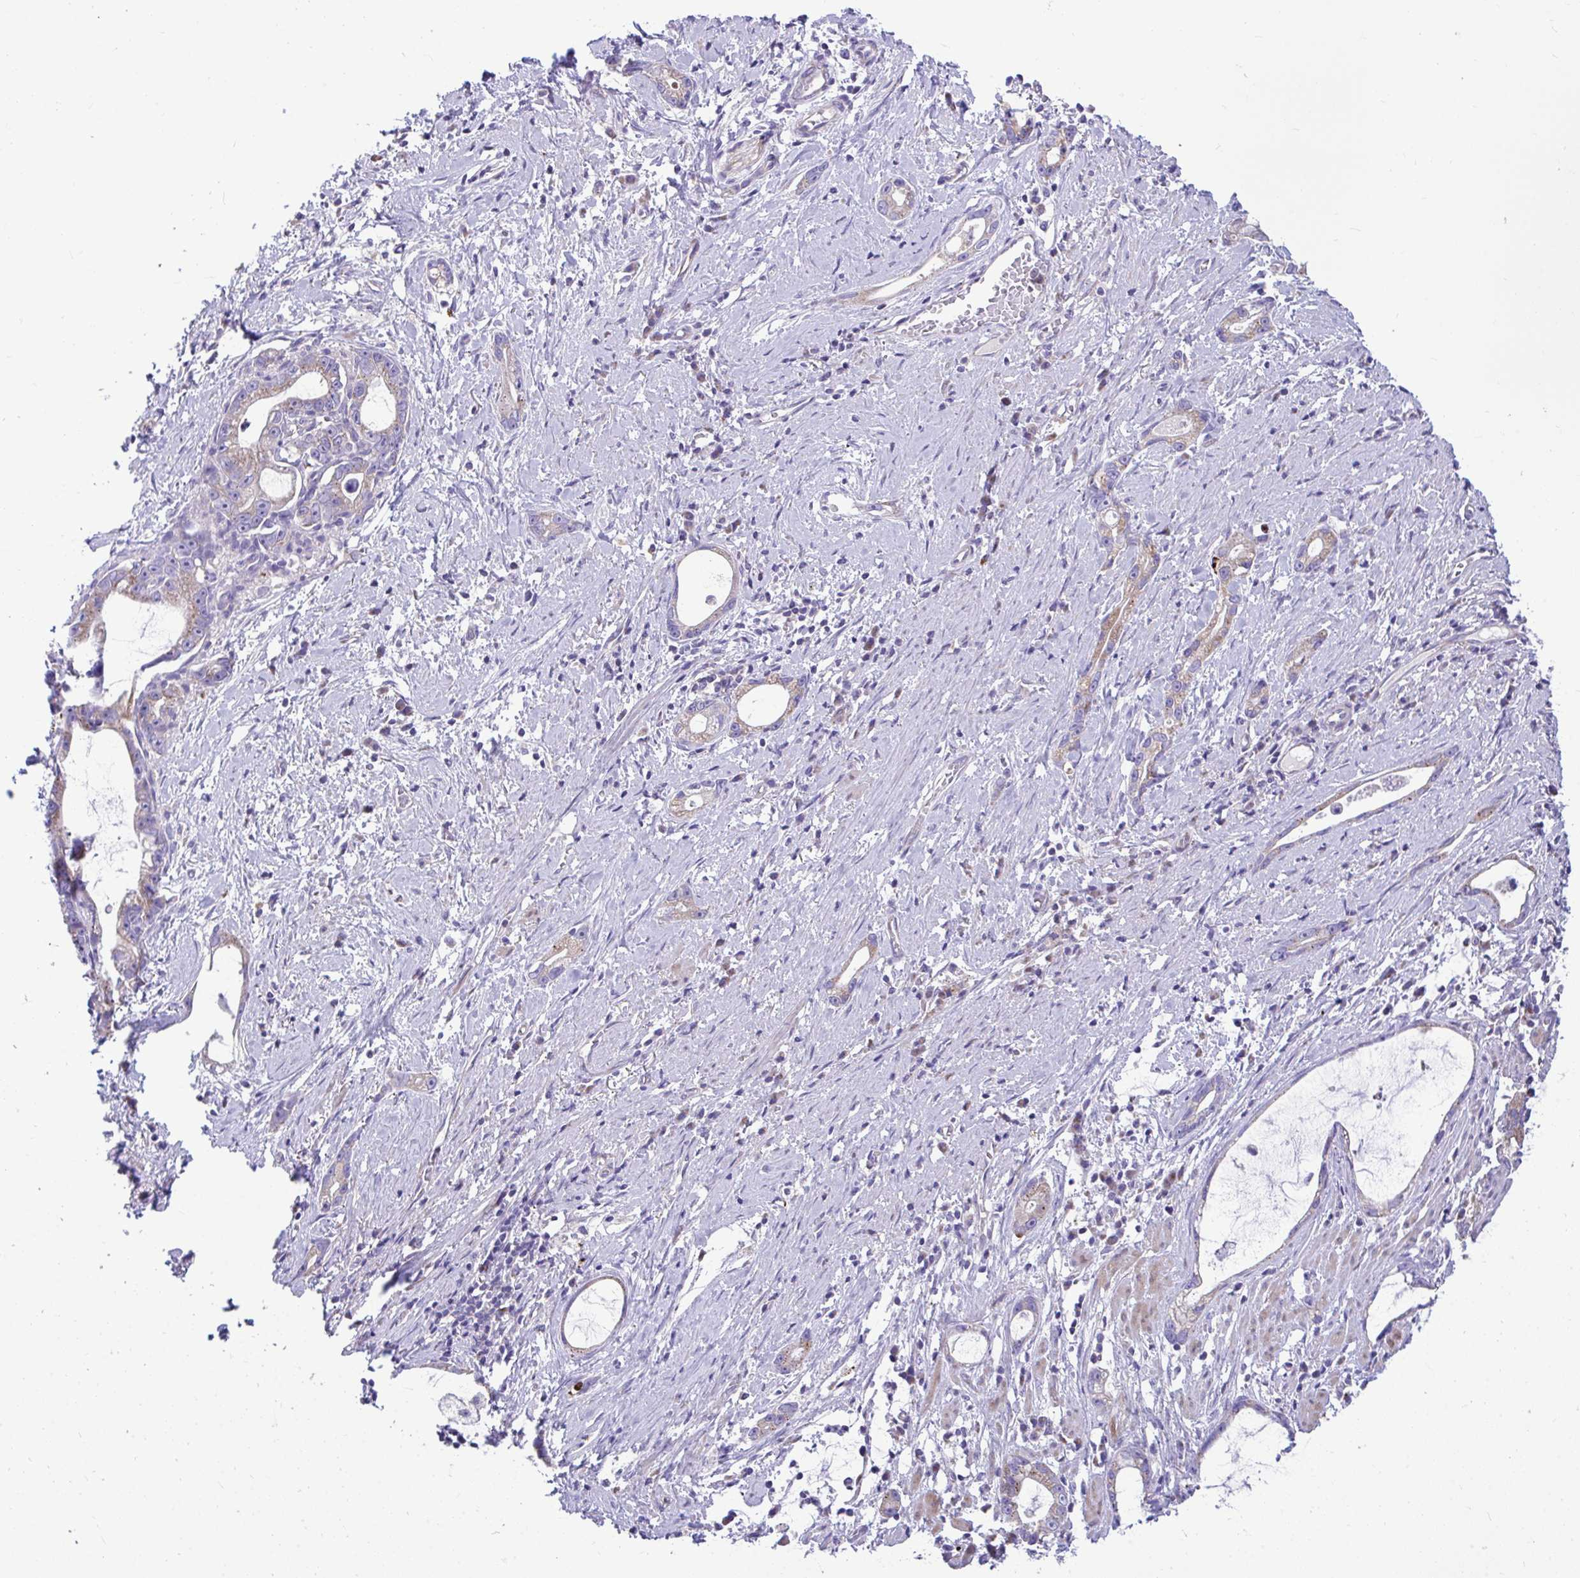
{"staining": {"intensity": "moderate", "quantity": "25%-75%", "location": "cytoplasmic/membranous"}, "tissue": "stomach cancer", "cell_type": "Tumor cells", "image_type": "cancer", "snomed": [{"axis": "morphology", "description": "Adenocarcinoma, NOS"}, {"axis": "topography", "description": "Stomach"}], "caption": "Immunohistochemical staining of human adenocarcinoma (stomach) exhibits medium levels of moderate cytoplasmic/membranous staining in about 25%-75% of tumor cells. (brown staining indicates protein expression, while blue staining denotes nuclei).", "gene": "MRPS16", "patient": {"sex": "male", "age": 55}}